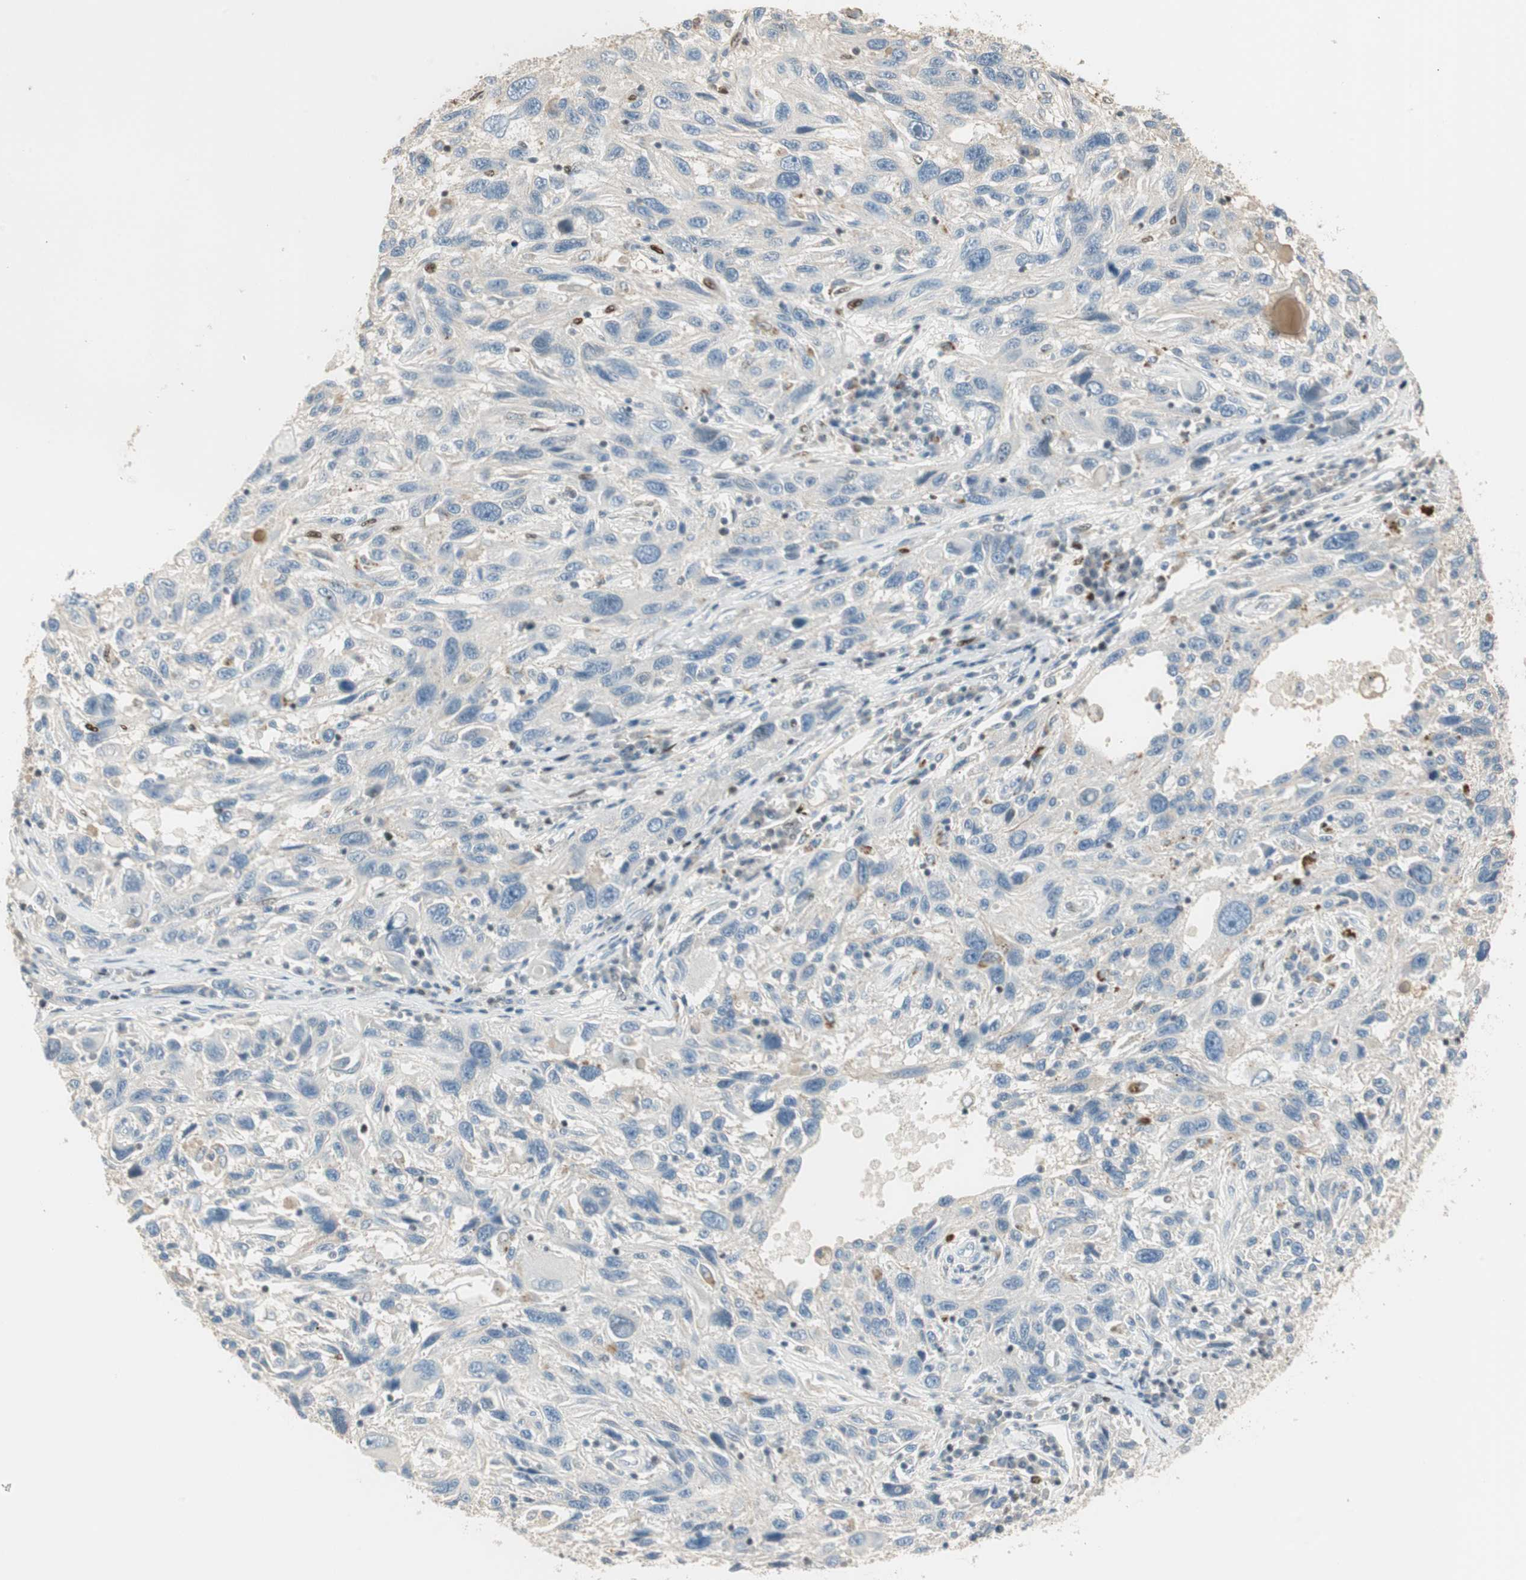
{"staining": {"intensity": "negative", "quantity": "none", "location": "none"}, "tissue": "melanoma", "cell_type": "Tumor cells", "image_type": "cancer", "snomed": [{"axis": "morphology", "description": "Malignant melanoma, NOS"}, {"axis": "topography", "description": "Skin"}], "caption": "Immunohistochemistry photomicrograph of neoplastic tissue: human malignant melanoma stained with DAB (3,3'-diaminobenzidine) exhibits no significant protein expression in tumor cells. (Brightfield microscopy of DAB (3,3'-diaminobenzidine) IHC at high magnification).", "gene": "RUNX2", "patient": {"sex": "male", "age": 53}}